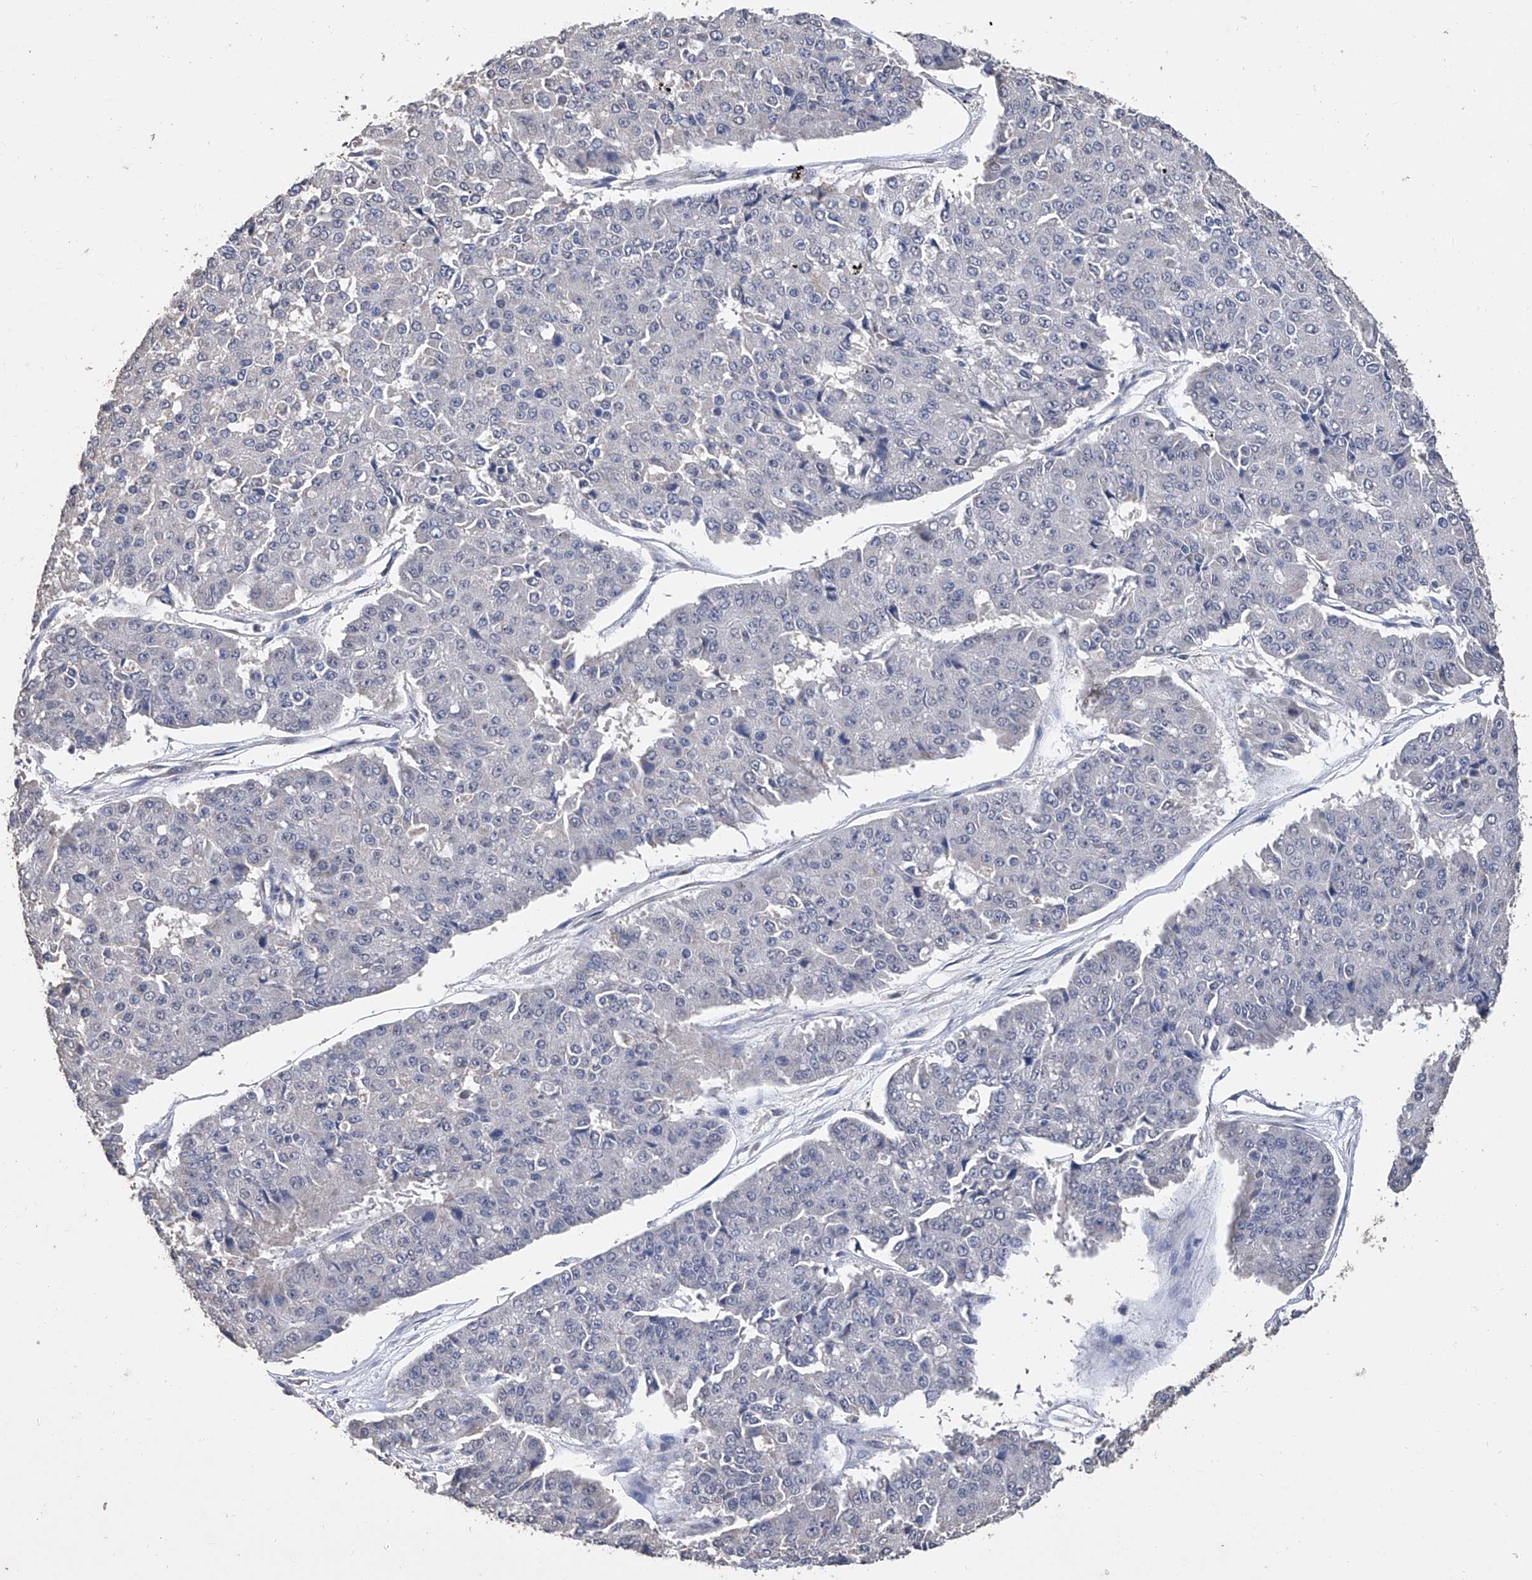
{"staining": {"intensity": "negative", "quantity": "none", "location": "none"}, "tissue": "pancreatic cancer", "cell_type": "Tumor cells", "image_type": "cancer", "snomed": [{"axis": "morphology", "description": "Adenocarcinoma, NOS"}, {"axis": "topography", "description": "Pancreas"}], "caption": "The micrograph displays no staining of tumor cells in adenocarcinoma (pancreatic).", "gene": "GPT", "patient": {"sex": "male", "age": 50}}